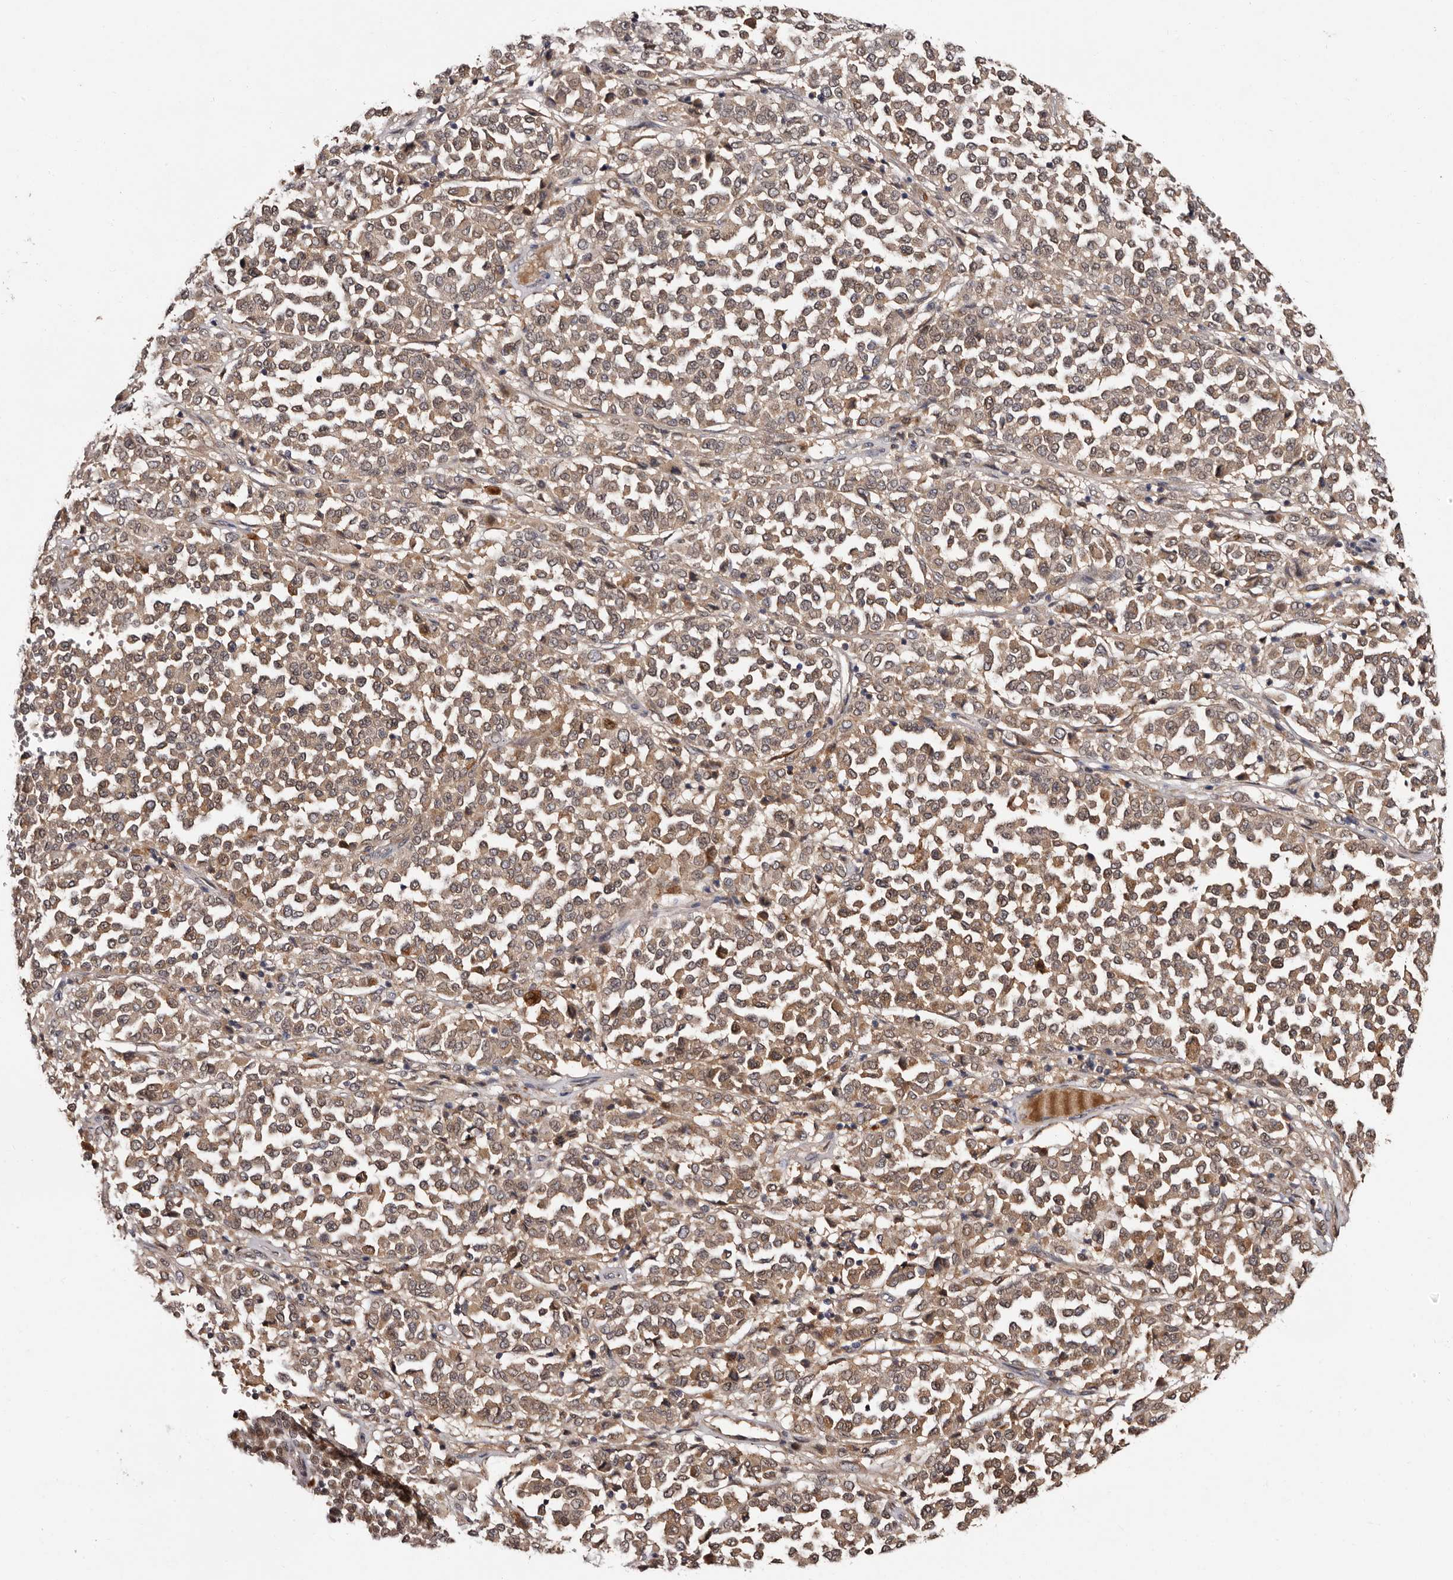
{"staining": {"intensity": "weak", "quantity": ">75%", "location": "cytoplasmic/membranous"}, "tissue": "melanoma", "cell_type": "Tumor cells", "image_type": "cancer", "snomed": [{"axis": "morphology", "description": "Malignant melanoma, Metastatic site"}, {"axis": "topography", "description": "Pancreas"}], "caption": "A brown stain labels weak cytoplasmic/membranous staining of a protein in malignant melanoma (metastatic site) tumor cells.", "gene": "DNPH1", "patient": {"sex": "female", "age": 30}}